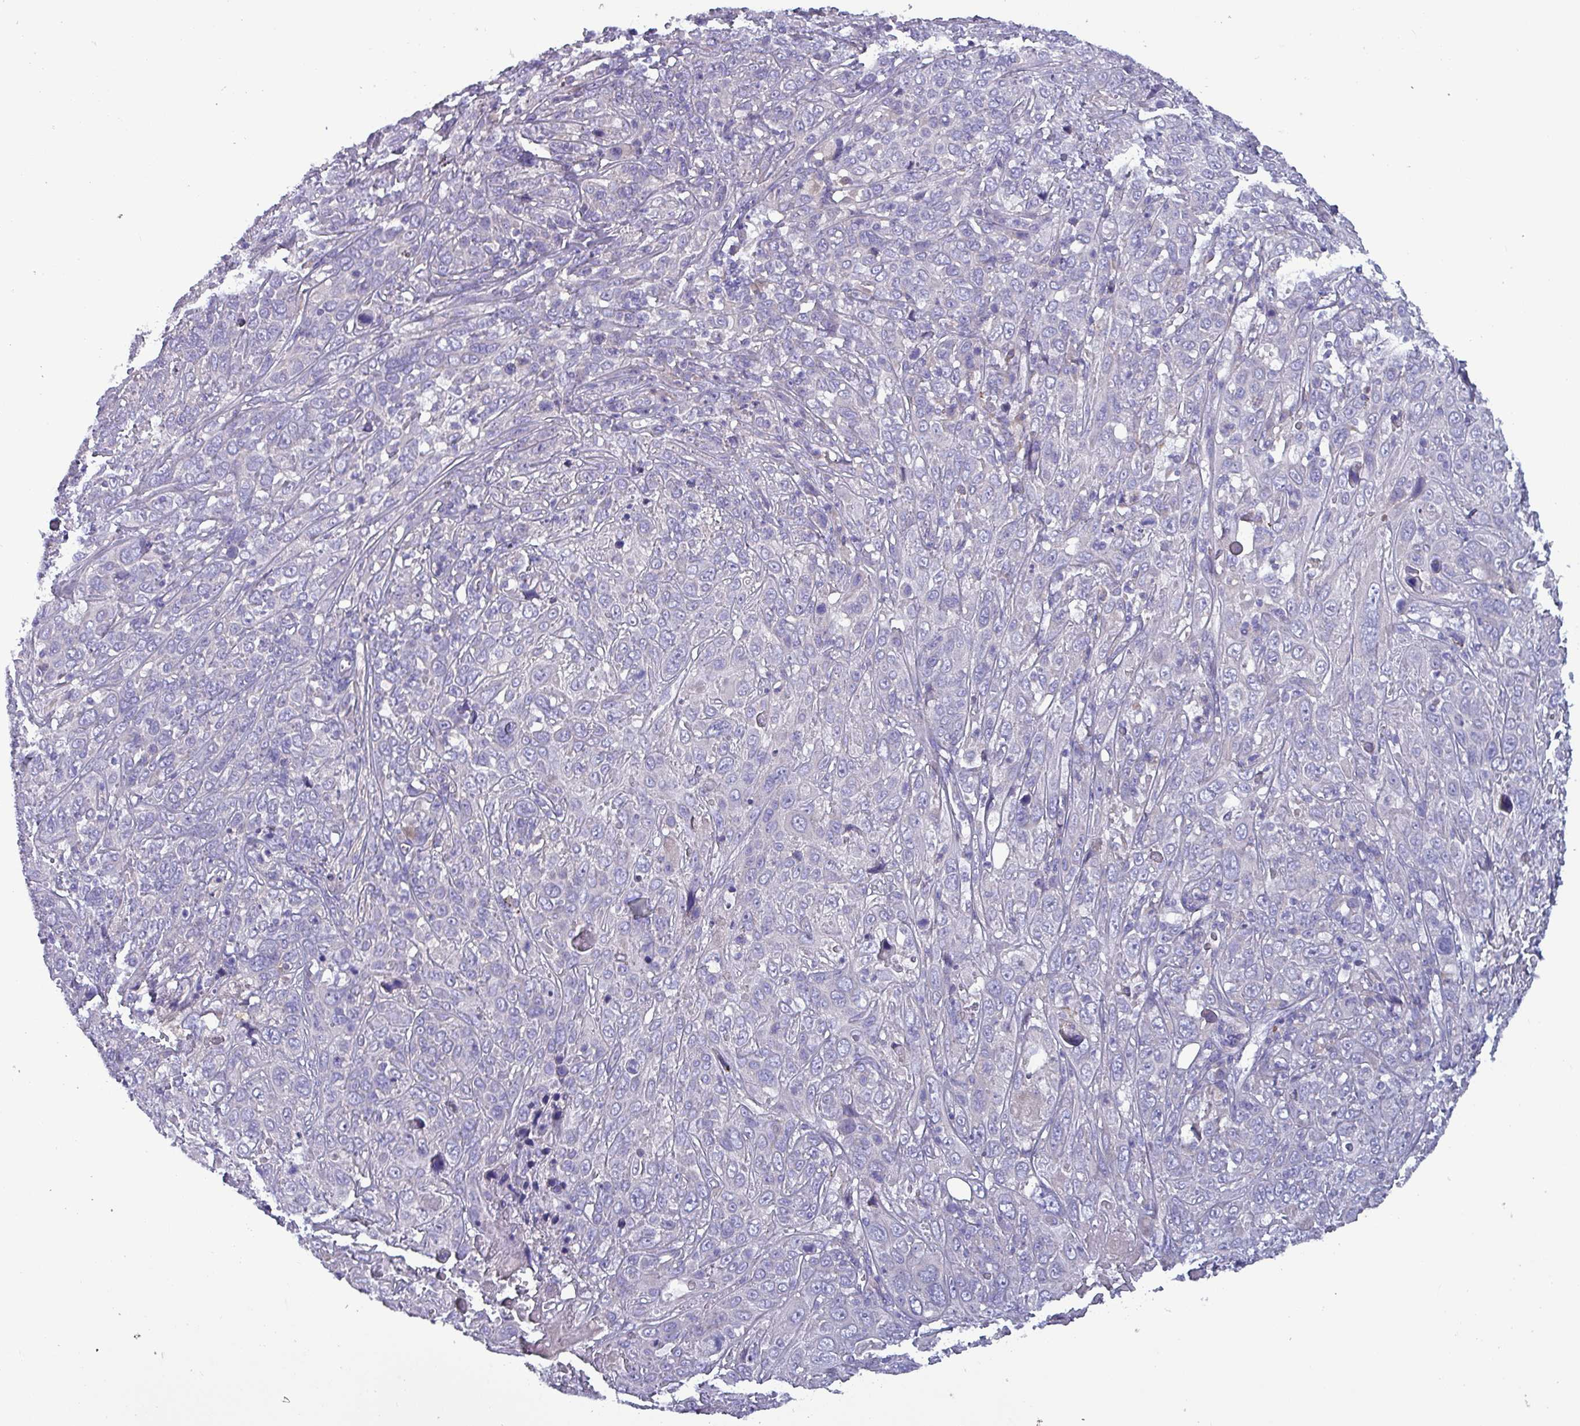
{"staining": {"intensity": "negative", "quantity": "none", "location": "none"}, "tissue": "cervical cancer", "cell_type": "Tumor cells", "image_type": "cancer", "snomed": [{"axis": "morphology", "description": "Squamous cell carcinoma, NOS"}, {"axis": "topography", "description": "Cervix"}], "caption": "High power microscopy micrograph of an IHC photomicrograph of cervical cancer (squamous cell carcinoma), revealing no significant positivity in tumor cells. The staining is performed using DAB brown chromogen with nuclei counter-stained in using hematoxylin.", "gene": "HSD3B7", "patient": {"sex": "female", "age": 46}}